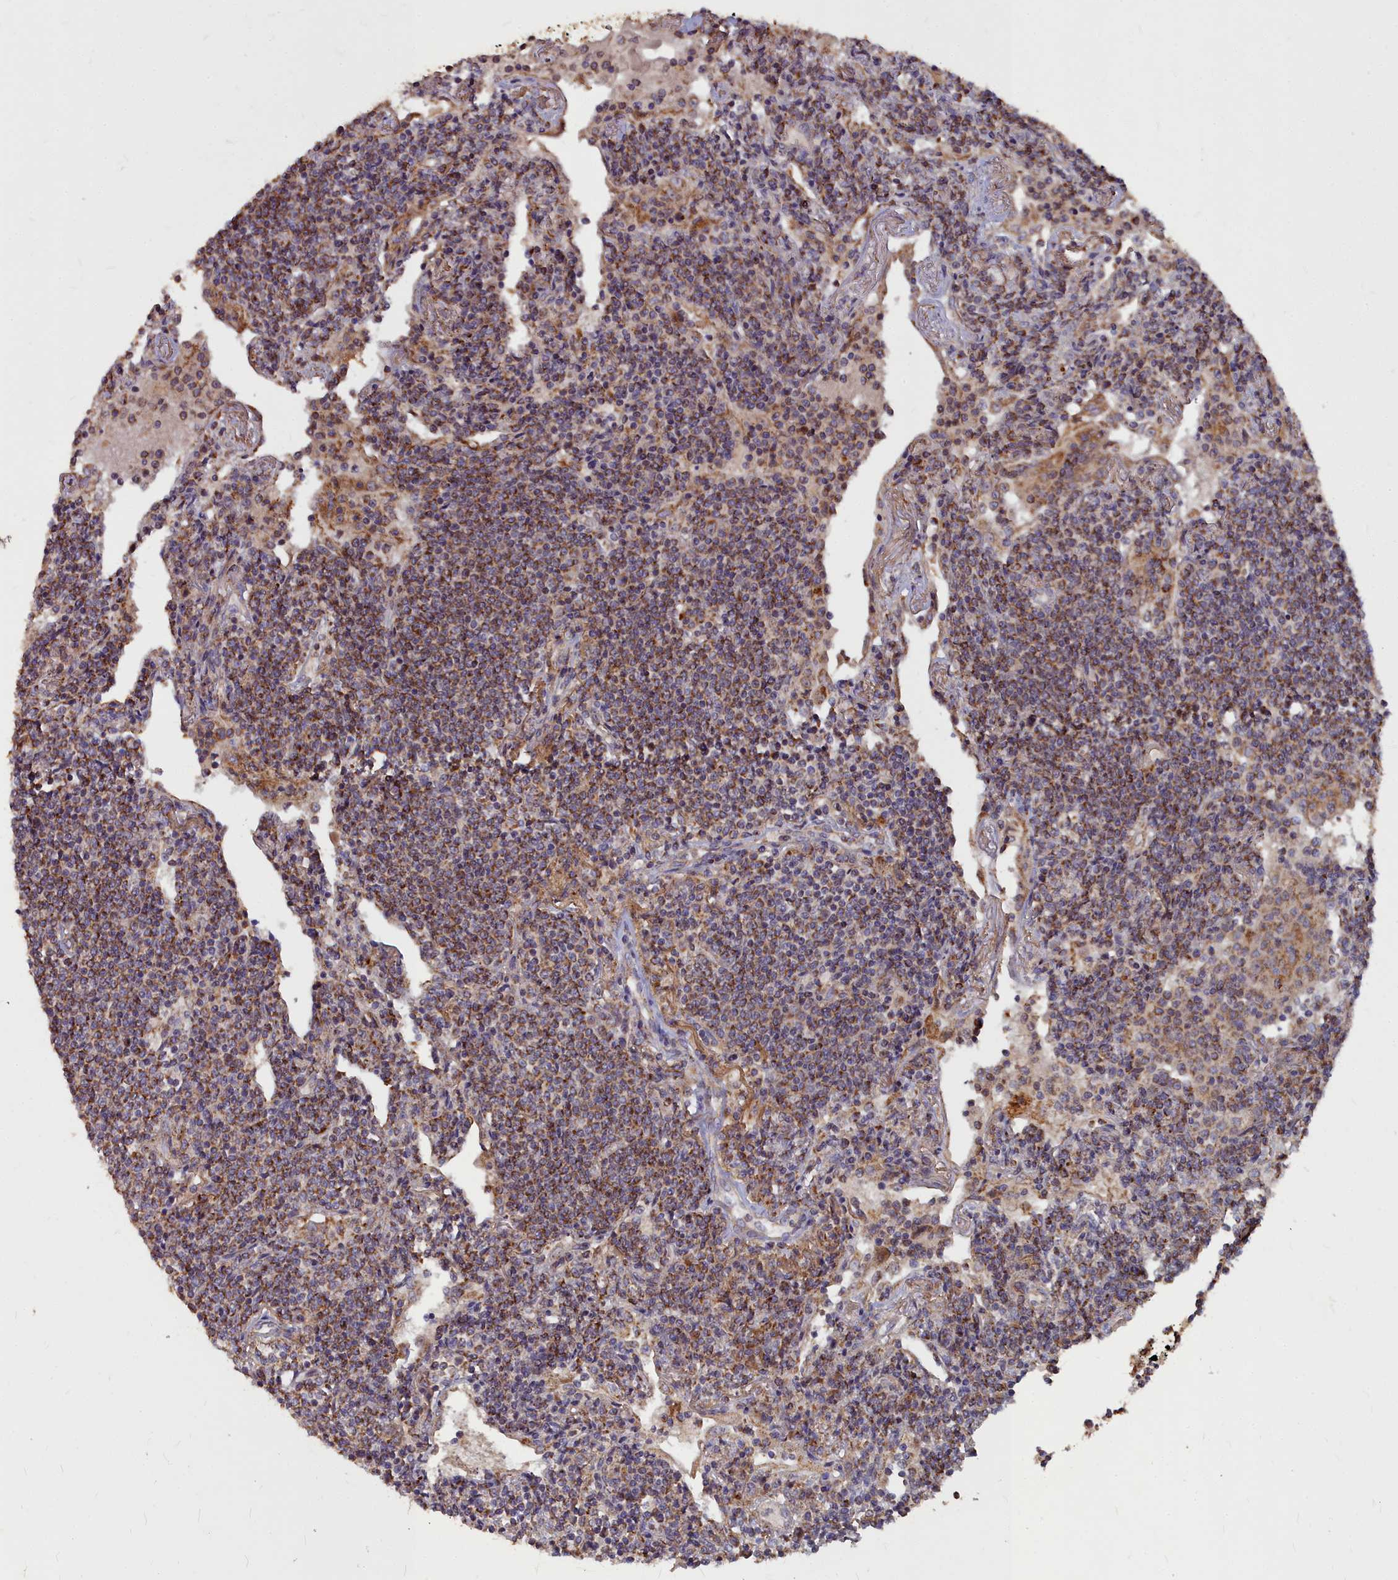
{"staining": {"intensity": "moderate", "quantity": ">75%", "location": "cytoplasmic/membranous"}, "tissue": "lymphoma", "cell_type": "Tumor cells", "image_type": "cancer", "snomed": [{"axis": "morphology", "description": "Malignant lymphoma, non-Hodgkin's type, Low grade"}, {"axis": "topography", "description": "Lung"}], "caption": "Moderate cytoplasmic/membranous protein expression is seen in approximately >75% of tumor cells in lymphoma.", "gene": "COX11", "patient": {"sex": "female", "age": 71}}